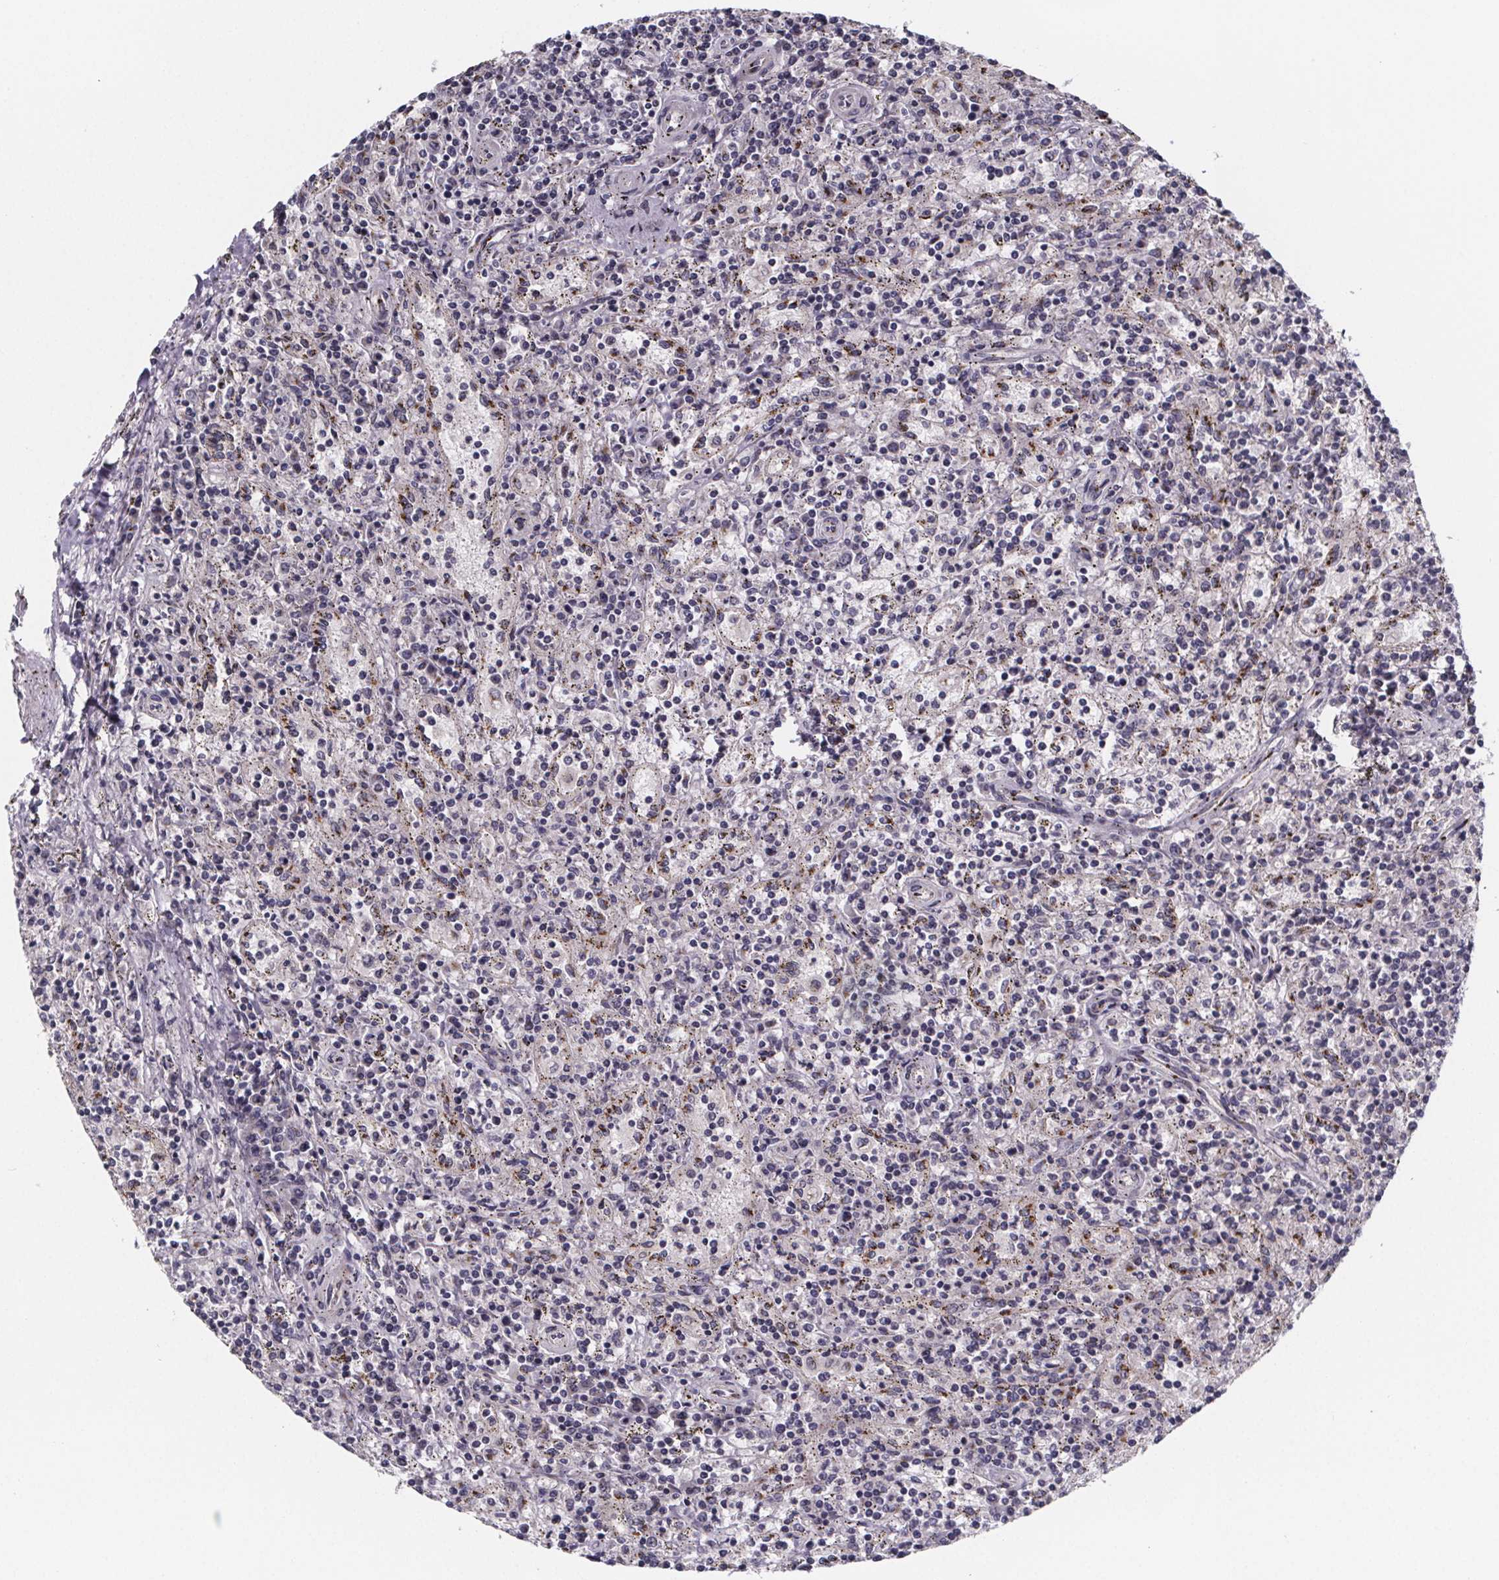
{"staining": {"intensity": "negative", "quantity": "none", "location": "none"}, "tissue": "lymphoma", "cell_type": "Tumor cells", "image_type": "cancer", "snomed": [{"axis": "morphology", "description": "Malignant lymphoma, non-Hodgkin's type, Low grade"}, {"axis": "topography", "description": "Spleen"}], "caption": "Malignant lymphoma, non-Hodgkin's type (low-grade) was stained to show a protein in brown. There is no significant expression in tumor cells. (DAB (3,3'-diaminobenzidine) immunohistochemistry (IHC), high magnification).", "gene": "NDST1", "patient": {"sex": "male", "age": 62}}